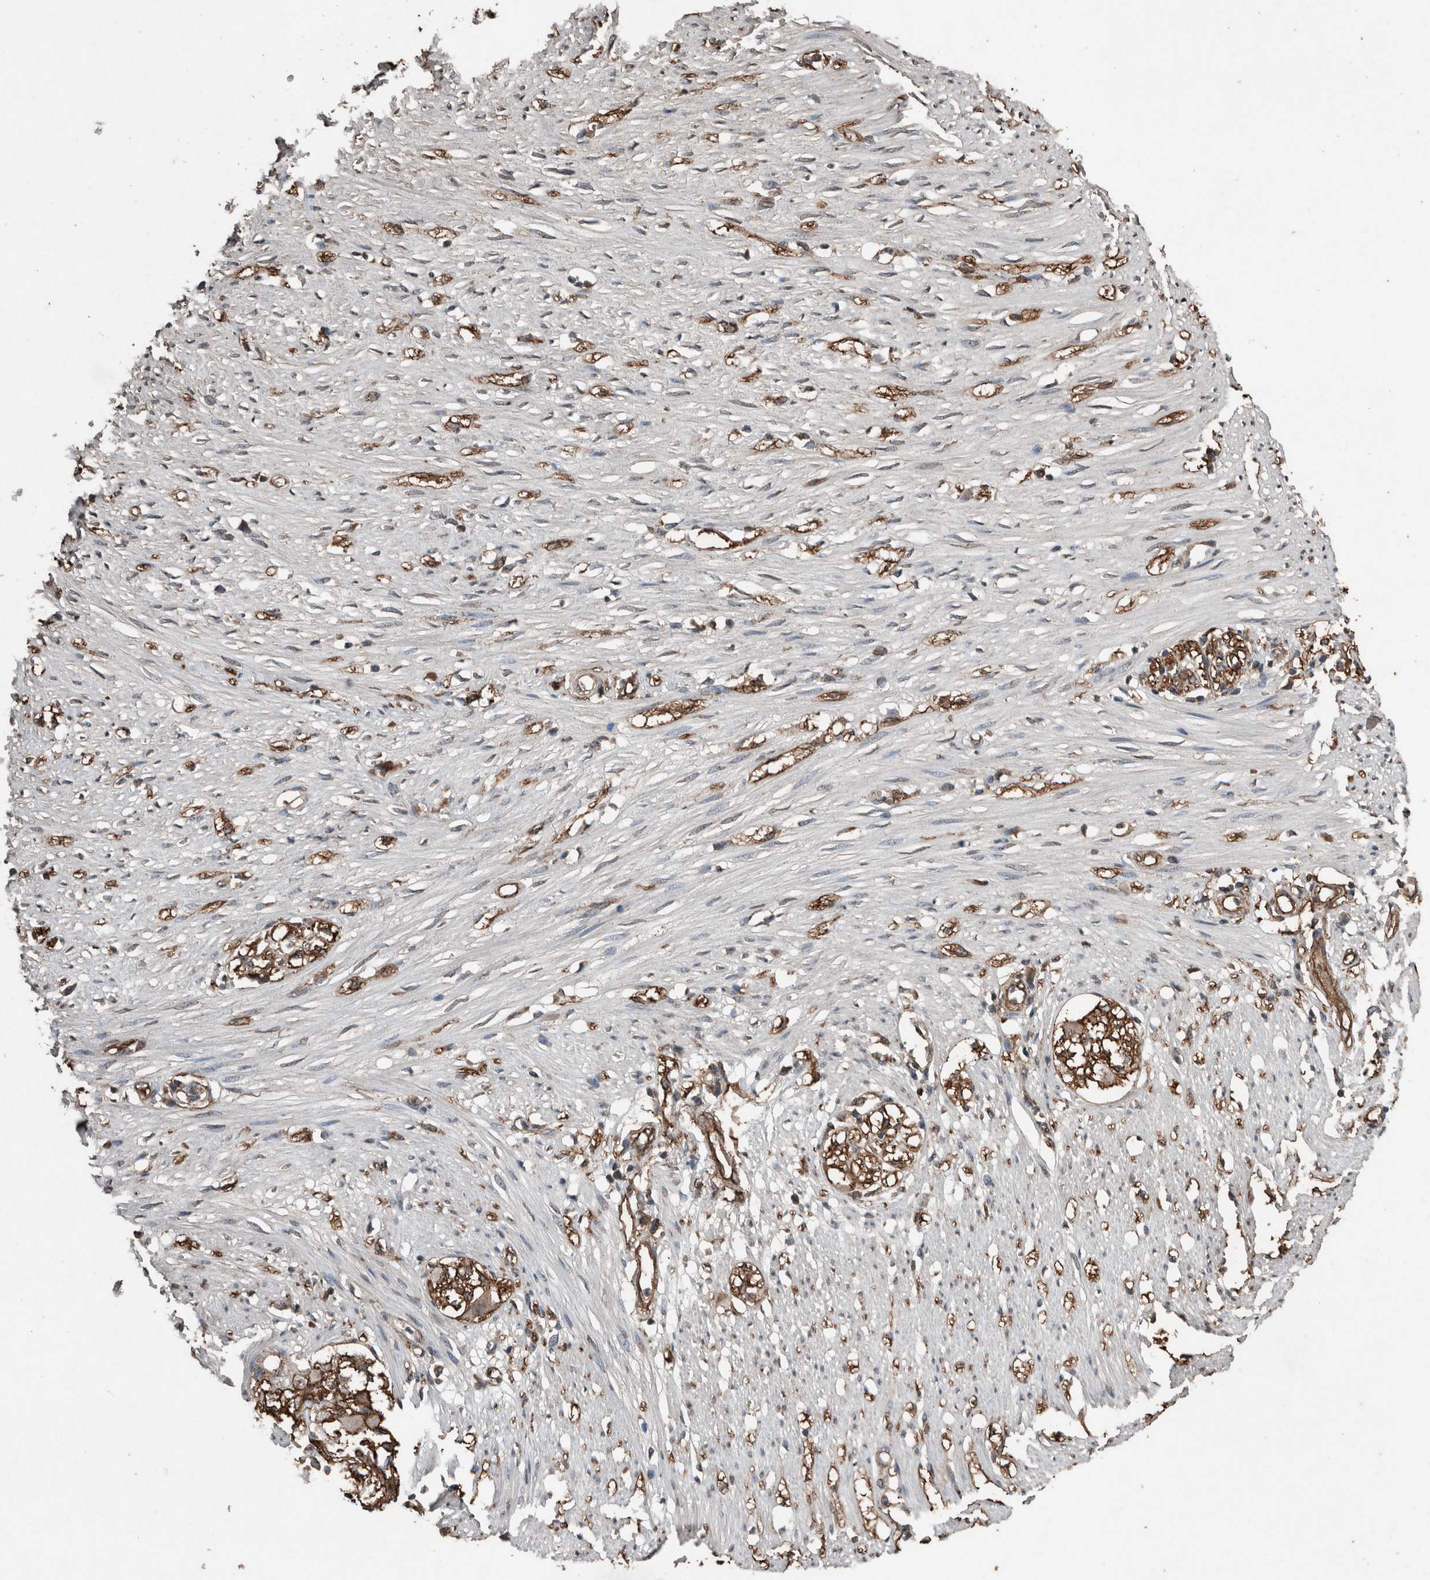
{"staining": {"intensity": "moderate", "quantity": ">75%", "location": "cytoplasmic/membranous"}, "tissue": "soft tissue", "cell_type": "Fibroblasts", "image_type": "normal", "snomed": [{"axis": "morphology", "description": "Normal tissue, NOS"}, {"axis": "morphology", "description": "Adenocarcinoma, NOS"}, {"axis": "topography", "description": "Colon"}, {"axis": "topography", "description": "Peripheral nerve tissue"}], "caption": "Immunohistochemistry (IHC) (DAB) staining of unremarkable human soft tissue reveals moderate cytoplasmic/membranous protein staining in about >75% of fibroblasts. (DAB (3,3'-diaminobenzidine) = brown stain, brightfield microscopy at high magnification).", "gene": "S100A10", "patient": {"sex": "male", "age": 14}}